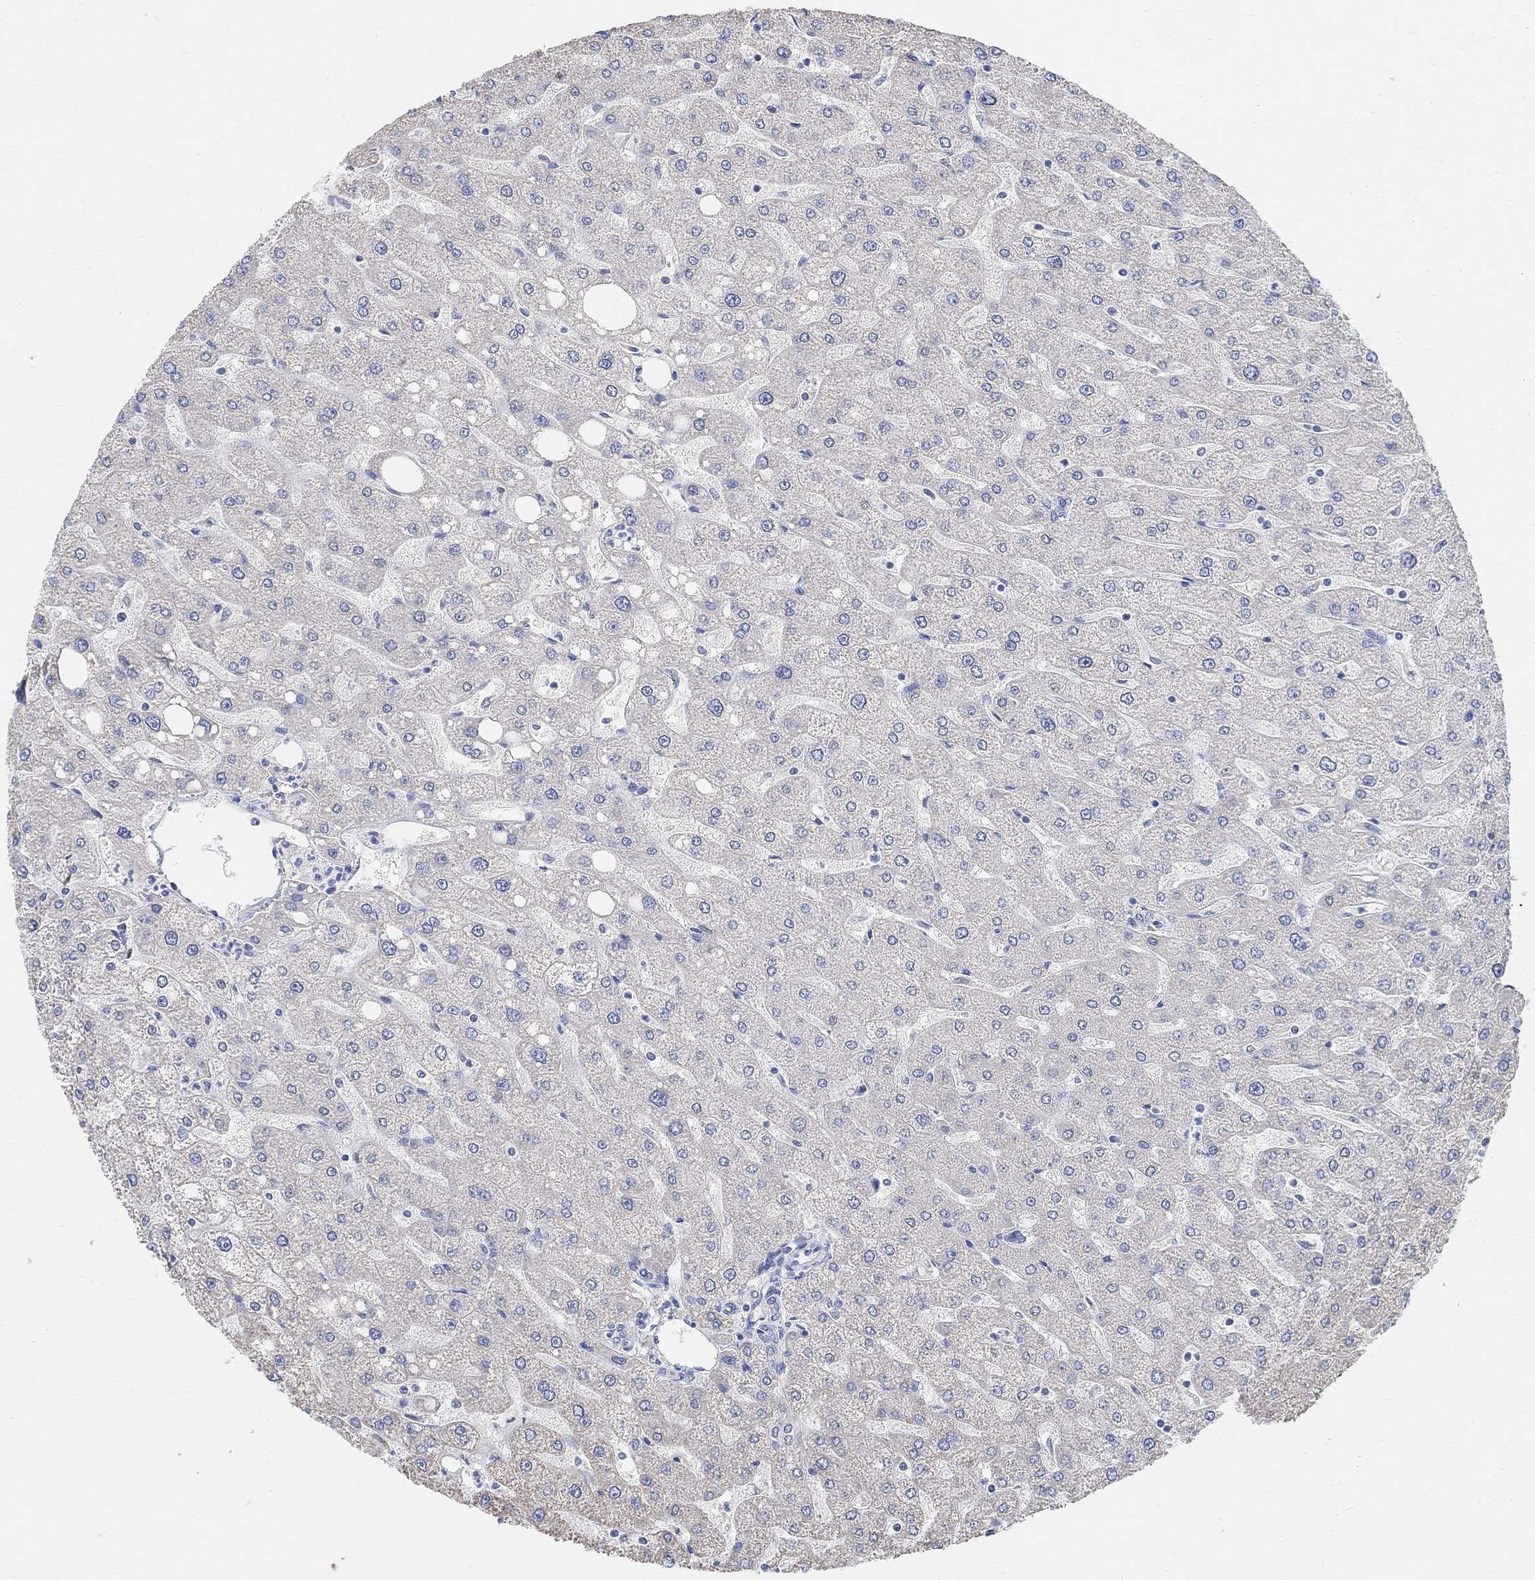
{"staining": {"intensity": "negative", "quantity": "none", "location": "none"}, "tissue": "liver", "cell_type": "Cholangiocytes", "image_type": "normal", "snomed": [{"axis": "morphology", "description": "Normal tissue, NOS"}, {"axis": "topography", "description": "Liver"}], "caption": "An immunohistochemistry (IHC) histopathology image of normal liver is shown. There is no staining in cholangiocytes of liver.", "gene": "SYT12", "patient": {"sex": "male", "age": 67}}